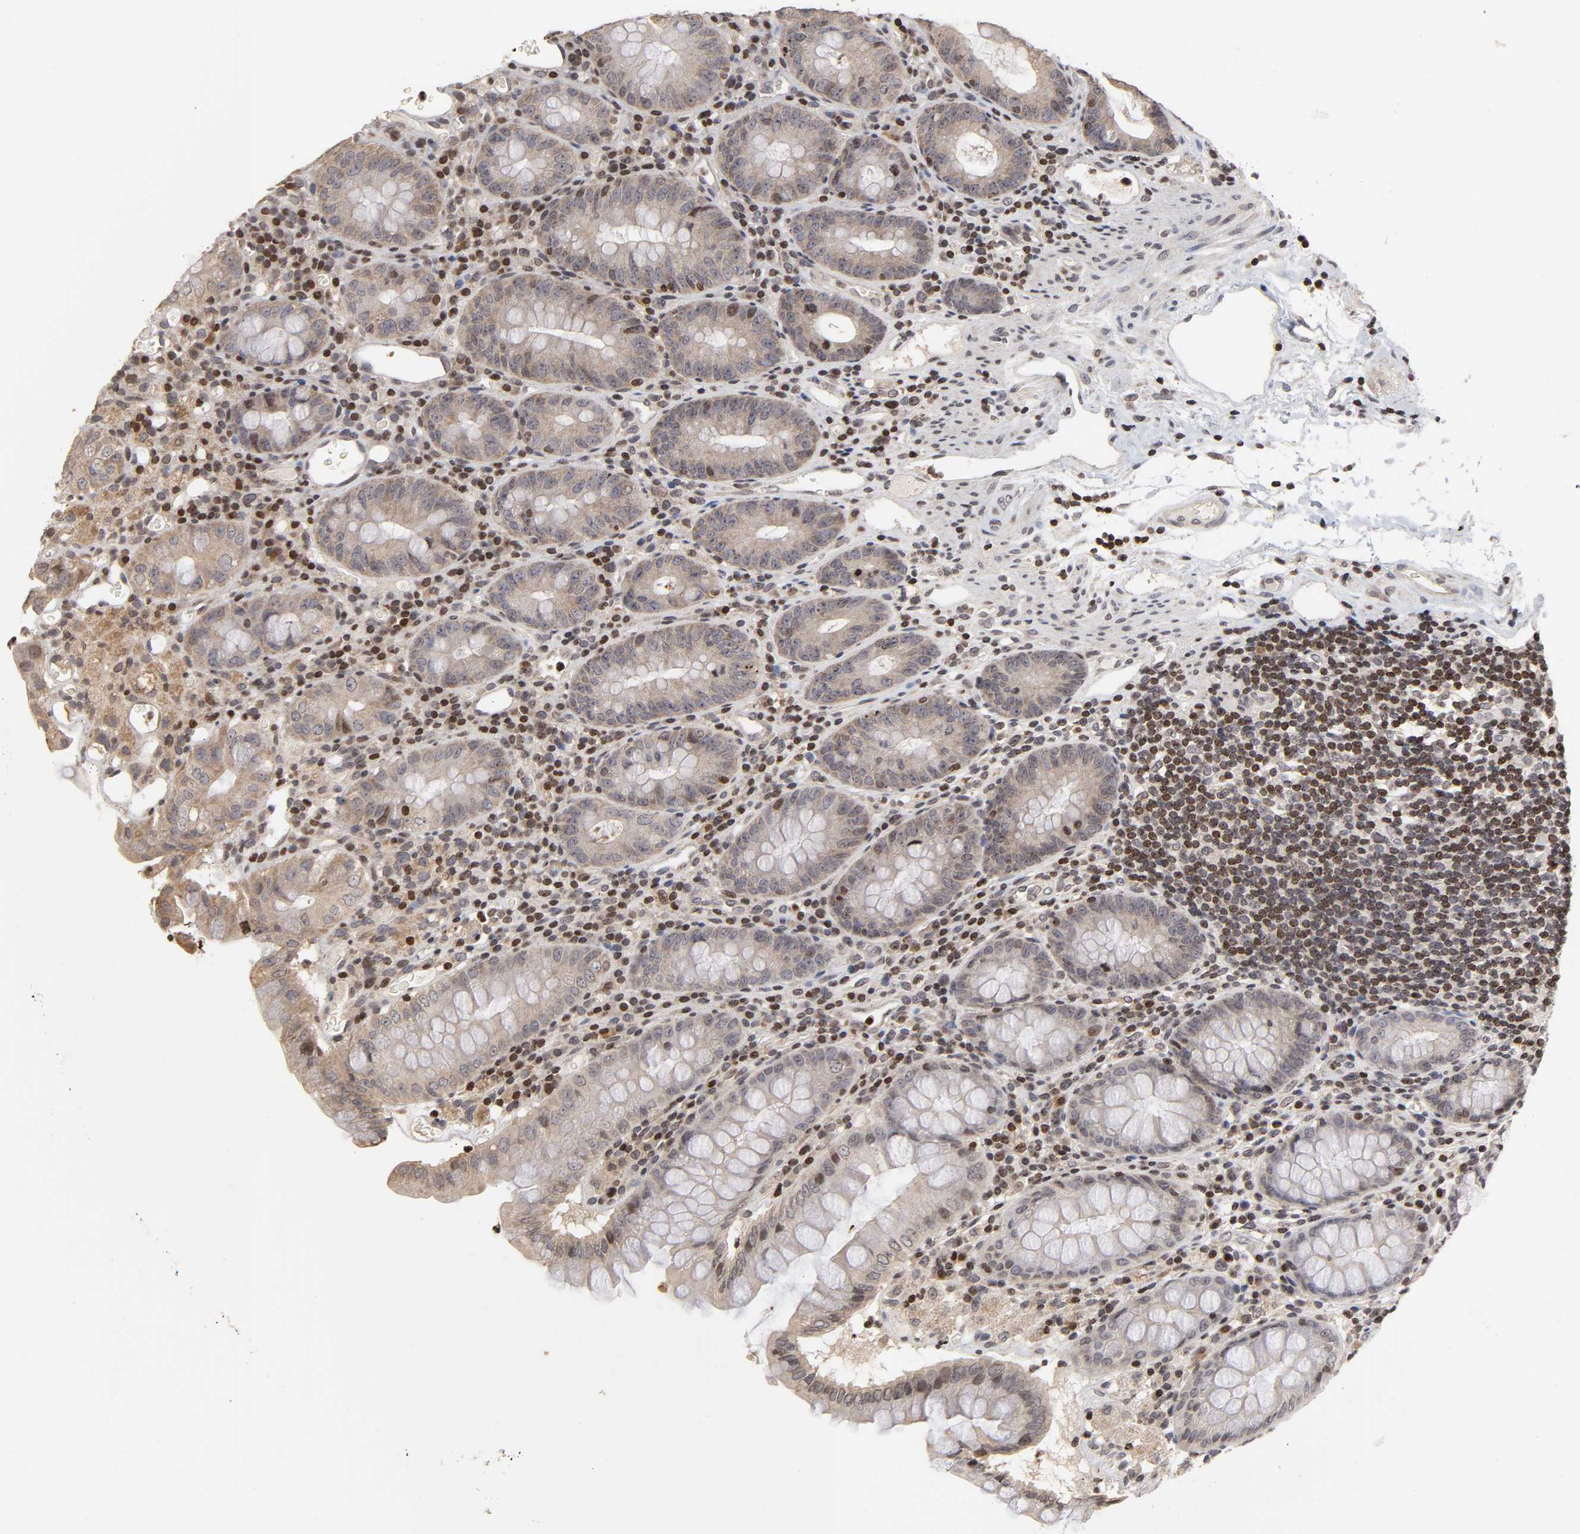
{"staining": {"intensity": "moderate", "quantity": ">75%", "location": "nuclear"}, "tissue": "colon", "cell_type": "Endothelial cells", "image_type": "normal", "snomed": [{"axis": "morphology", "description": "Normal tissue, NOS"}, {"axis": "topography", "description": "Colon"}], "caption": "Immunohistochemical staining of benign human colon demonstrates moderate nuclear protein expression in approximately >75% of endothelial cells.", "gene": "ZNF473", "patient": {"sex": "female", "age": 46}}